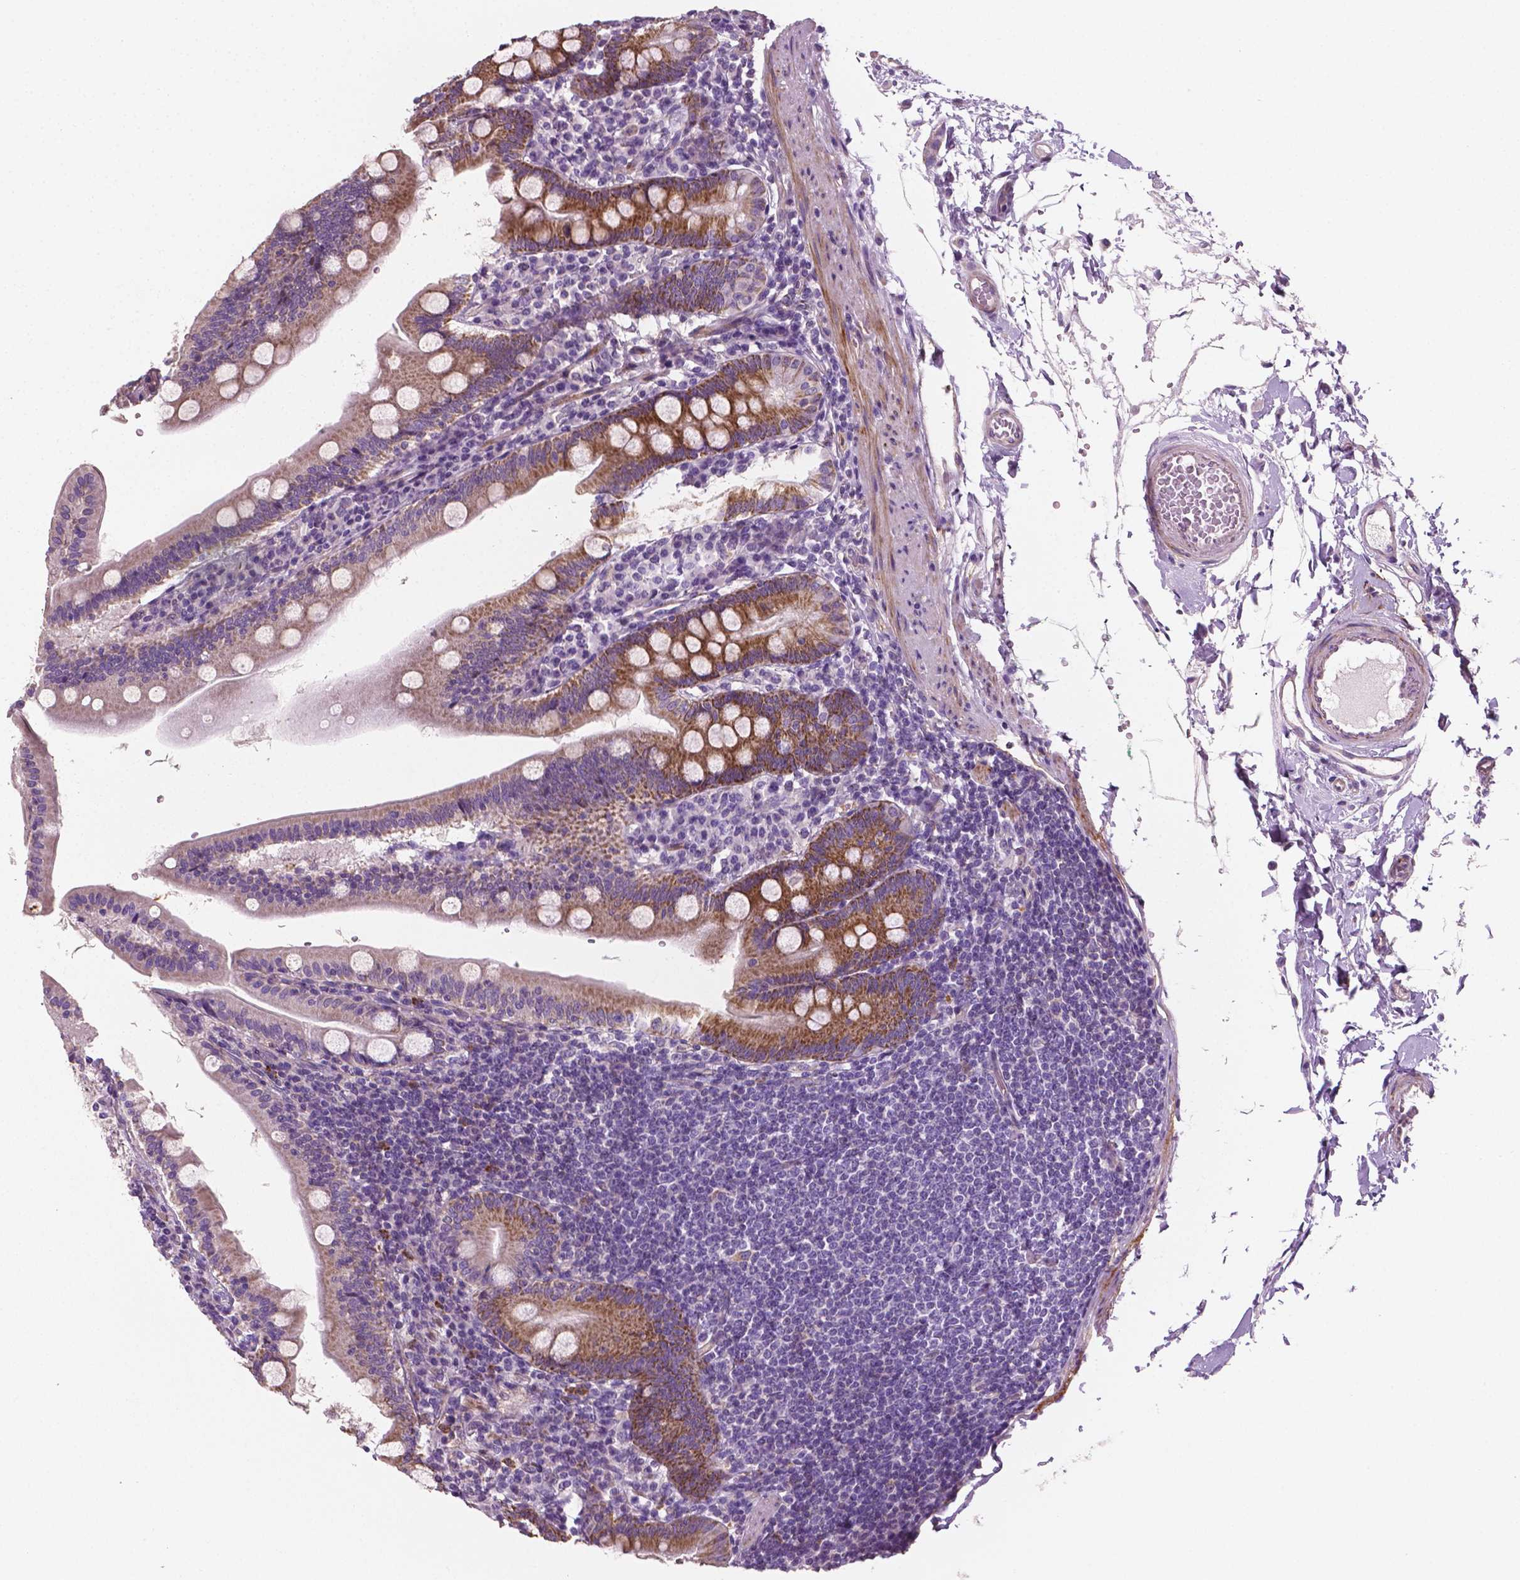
{"staining": {"intensity": "moderate", "quantity": "25%-75%", "location": "cytoplasmic/membranous"}, "tissue": "duodenum", "cell_type": "Glandular cells", "image_type": "normal", "snomed": [{"axis": "morphology", "description": "Normal tissue, NOS"}, {"axis": "topography", "description": "Duodenum"}], "caption": "Immunohistochemical staining of normal human duodenum reveals 25%-75% levels of moderate cytoplasmic/membranous protein staining in approximately 25%-75% of glandular cells.", "gene": "PTX3", "patient": {"sex": "female", "age": 67}}